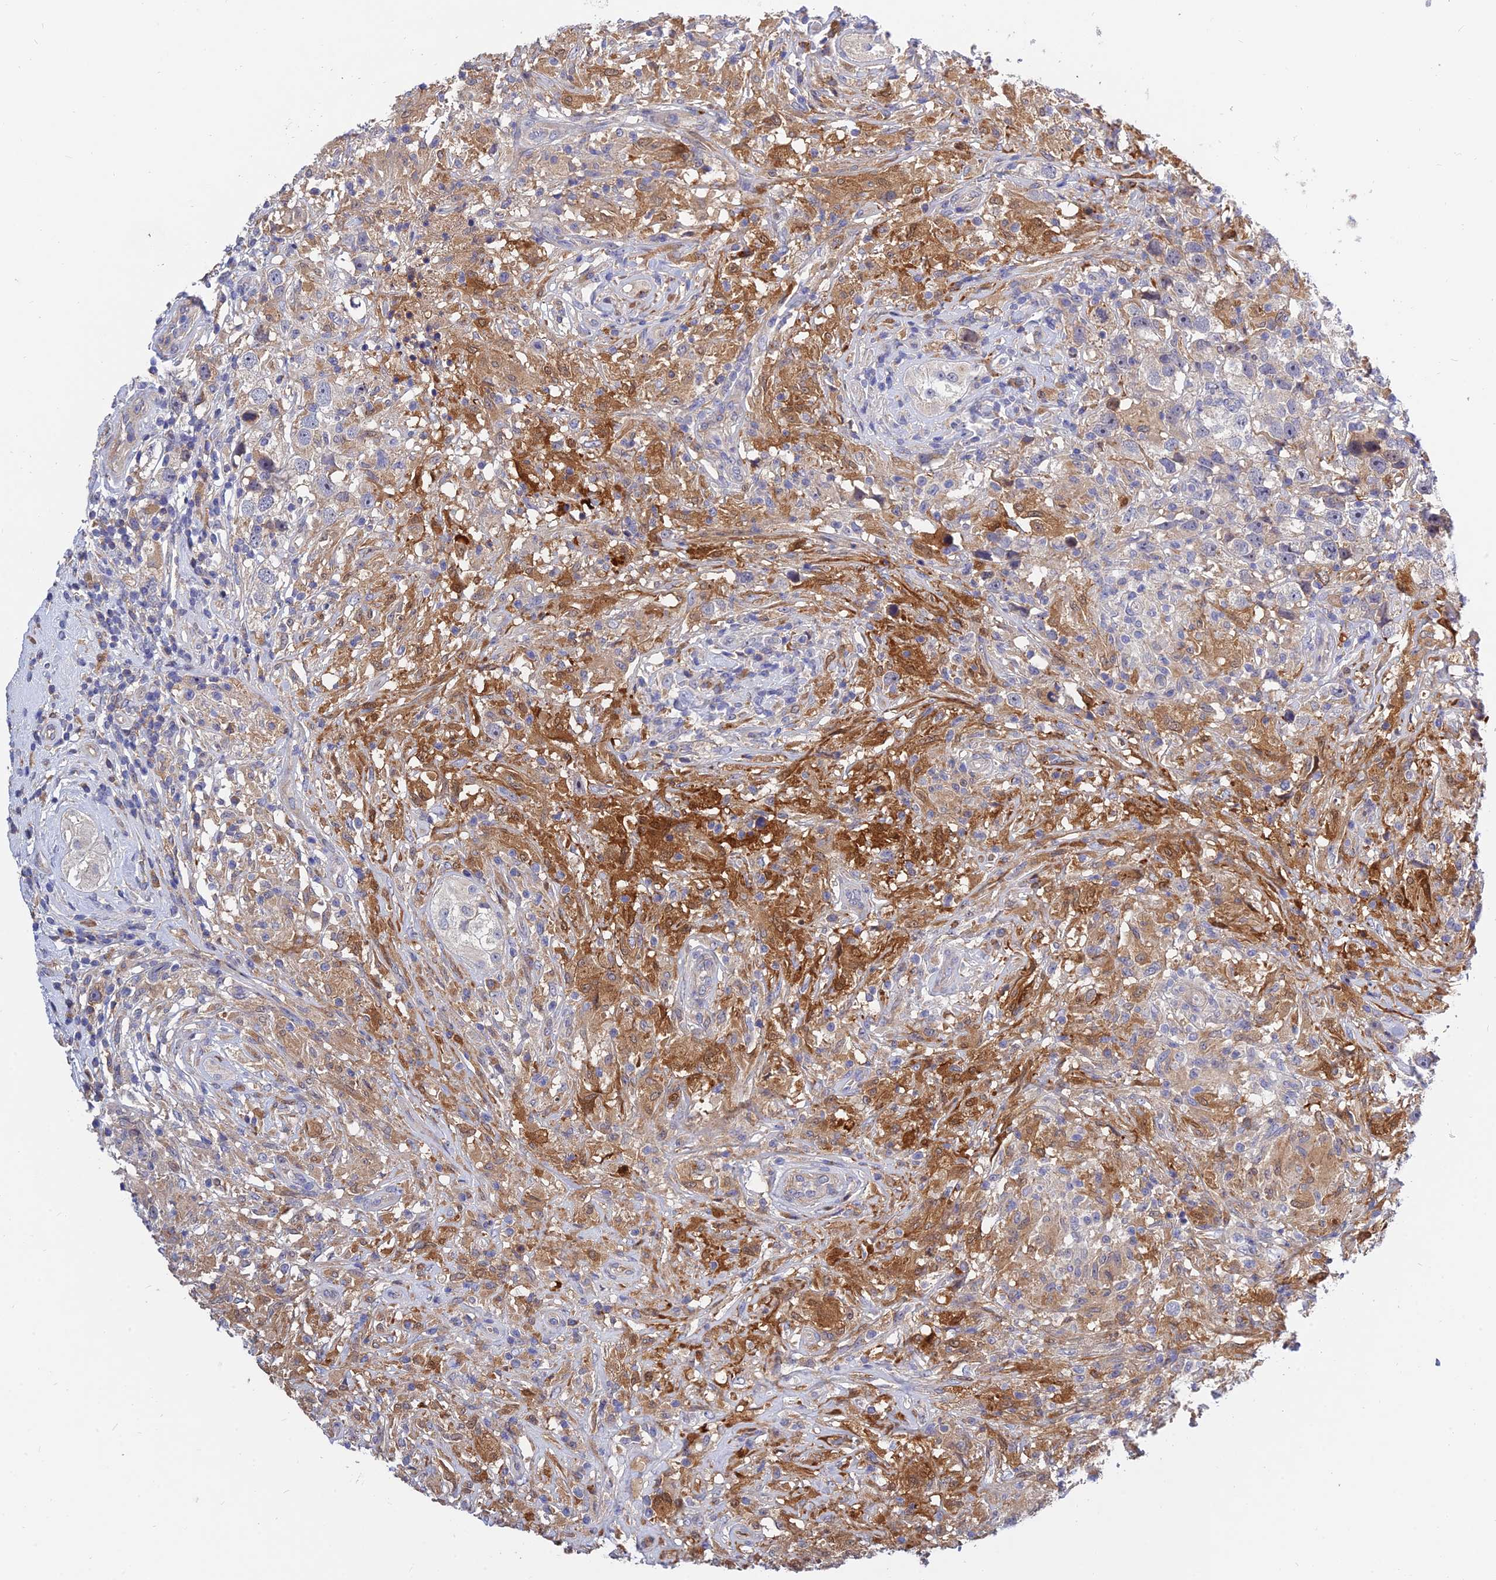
{"staining": {"intensity": "negative", "quantity": "none", "location": "none"}, "tissue": "testis cancer", "cell_type": "Tumor cells", "image_type": "cancer", "snomed": [{"axis": "morphology", "description": "Seminoma, NOS"}, {"axis": "topography", "description": "Testis"}], "caption": "This is an immunohistochemistry (IHC) micrograph of testis cancer (seminoma). There is no staining in tumor cells.", "gene": "MRPL35", "patient": {"sex": "male", "age": 49}}